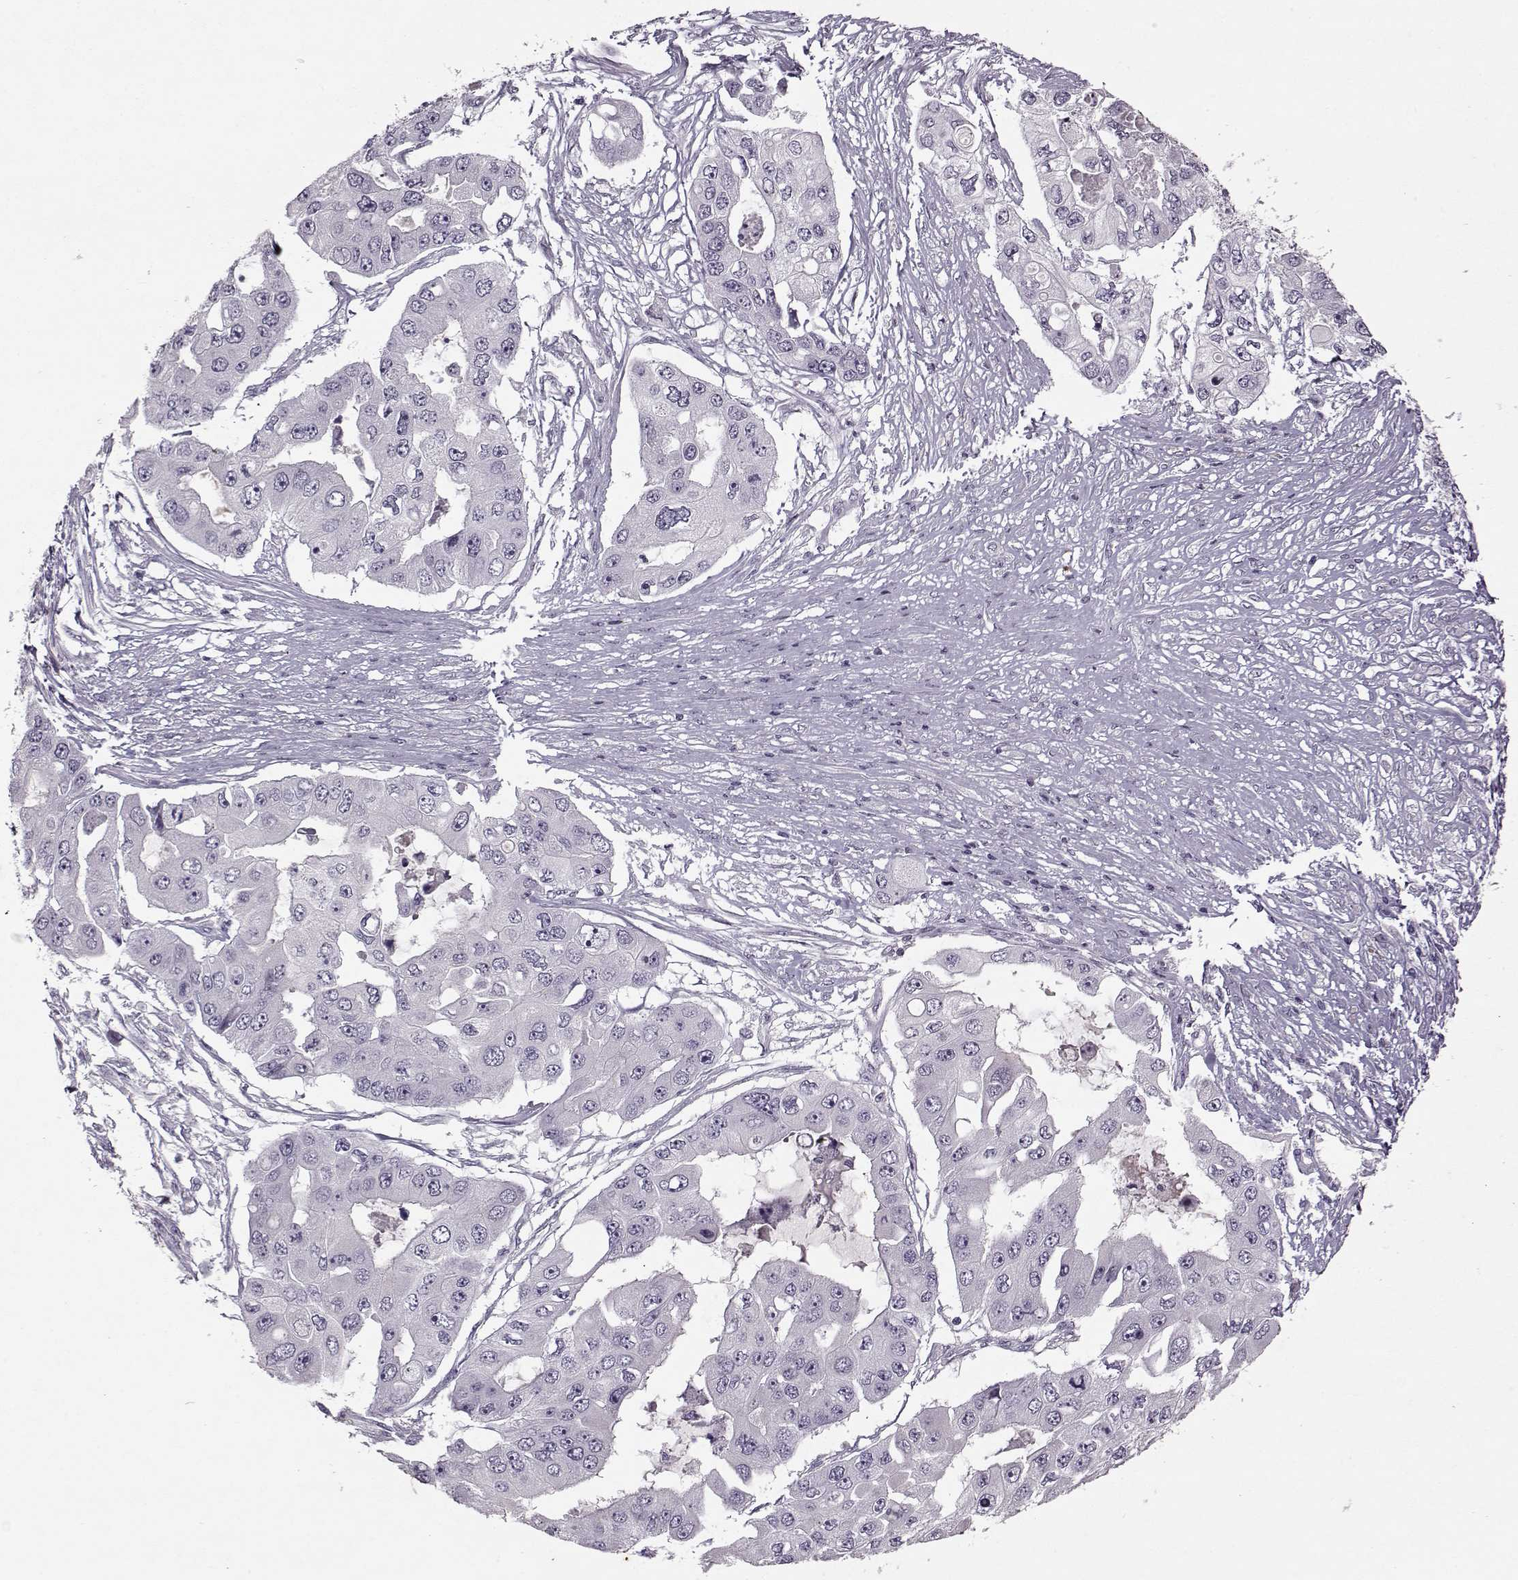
{"staining": {"intensity": "negative", "quantity": "none", "location": "none"}, "tissue": "ovarian cancer", "cell_type": "Tumor cells", "image_type": "cancer", "snomed": [{"axis": "morphology", "description": "Cystadenocarcinoma, serous, NOS"}, {"axis": "topography", "description": "Ovary"}], "caption": "Immunohistochemical staining of human ovarian cancer (serous cystadenocarcinoma) reveals no significant expression in tumor cells.", "gene": "KRT9", "patient": {"sex": "female", "age": 56}}